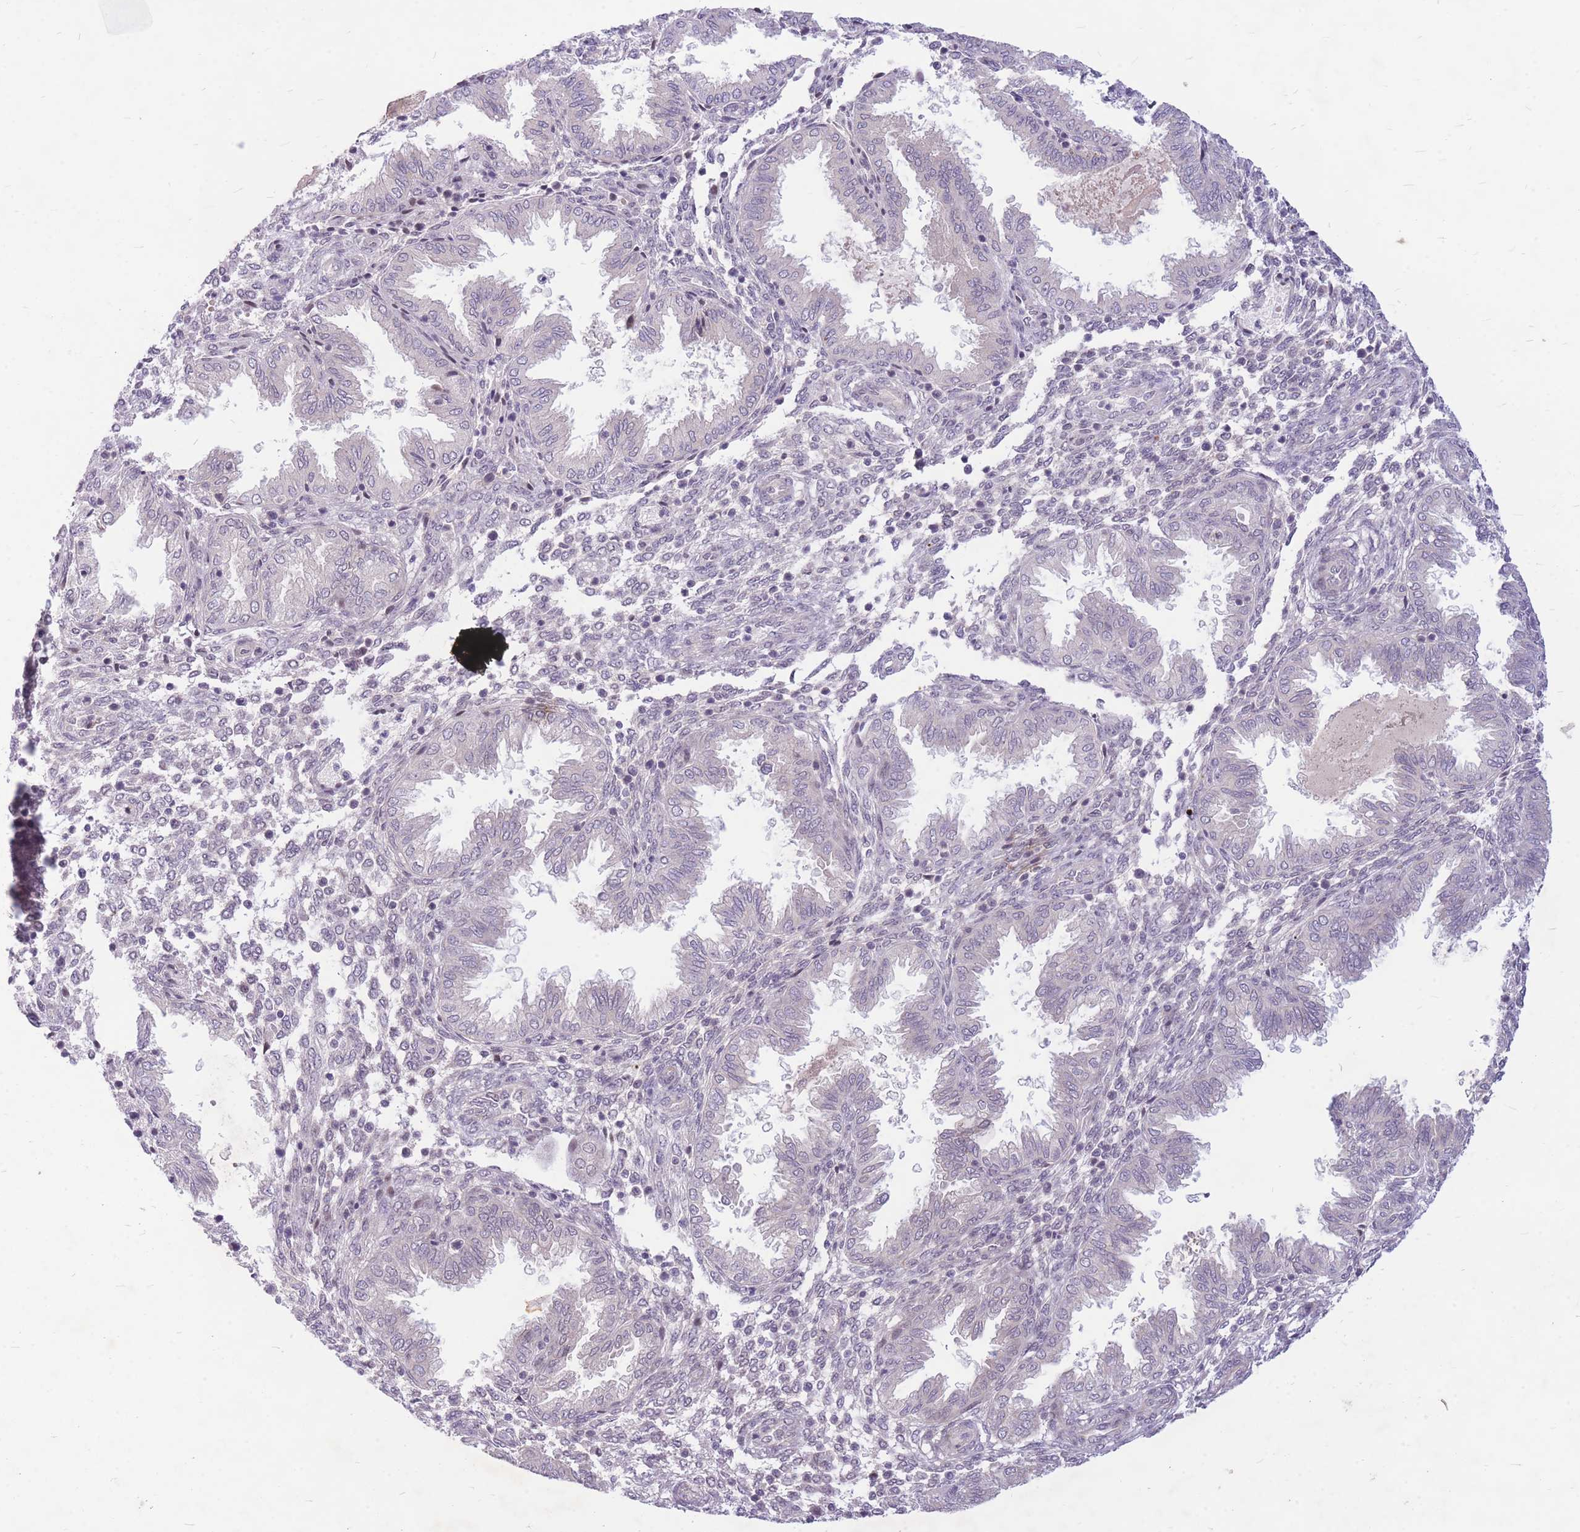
{"staining": {"intensity": "negative", "quantity": "none", "location": "none"}, "tissue": "endometrium", "cell_type": "Cells in endometrial stroma", "image_type": "normal", "snomed": [{"axis": "morphology", "description": "Normal tissue, NOS"}, {"axis": "topography", "description": "Endometrium"}], "caption": "The photomicrograph exhibits no significant positivity in cells in endometrial stroma of endometrium.", "gene": "ERCC2", "patient": {"sex": "female", "age": 33}}